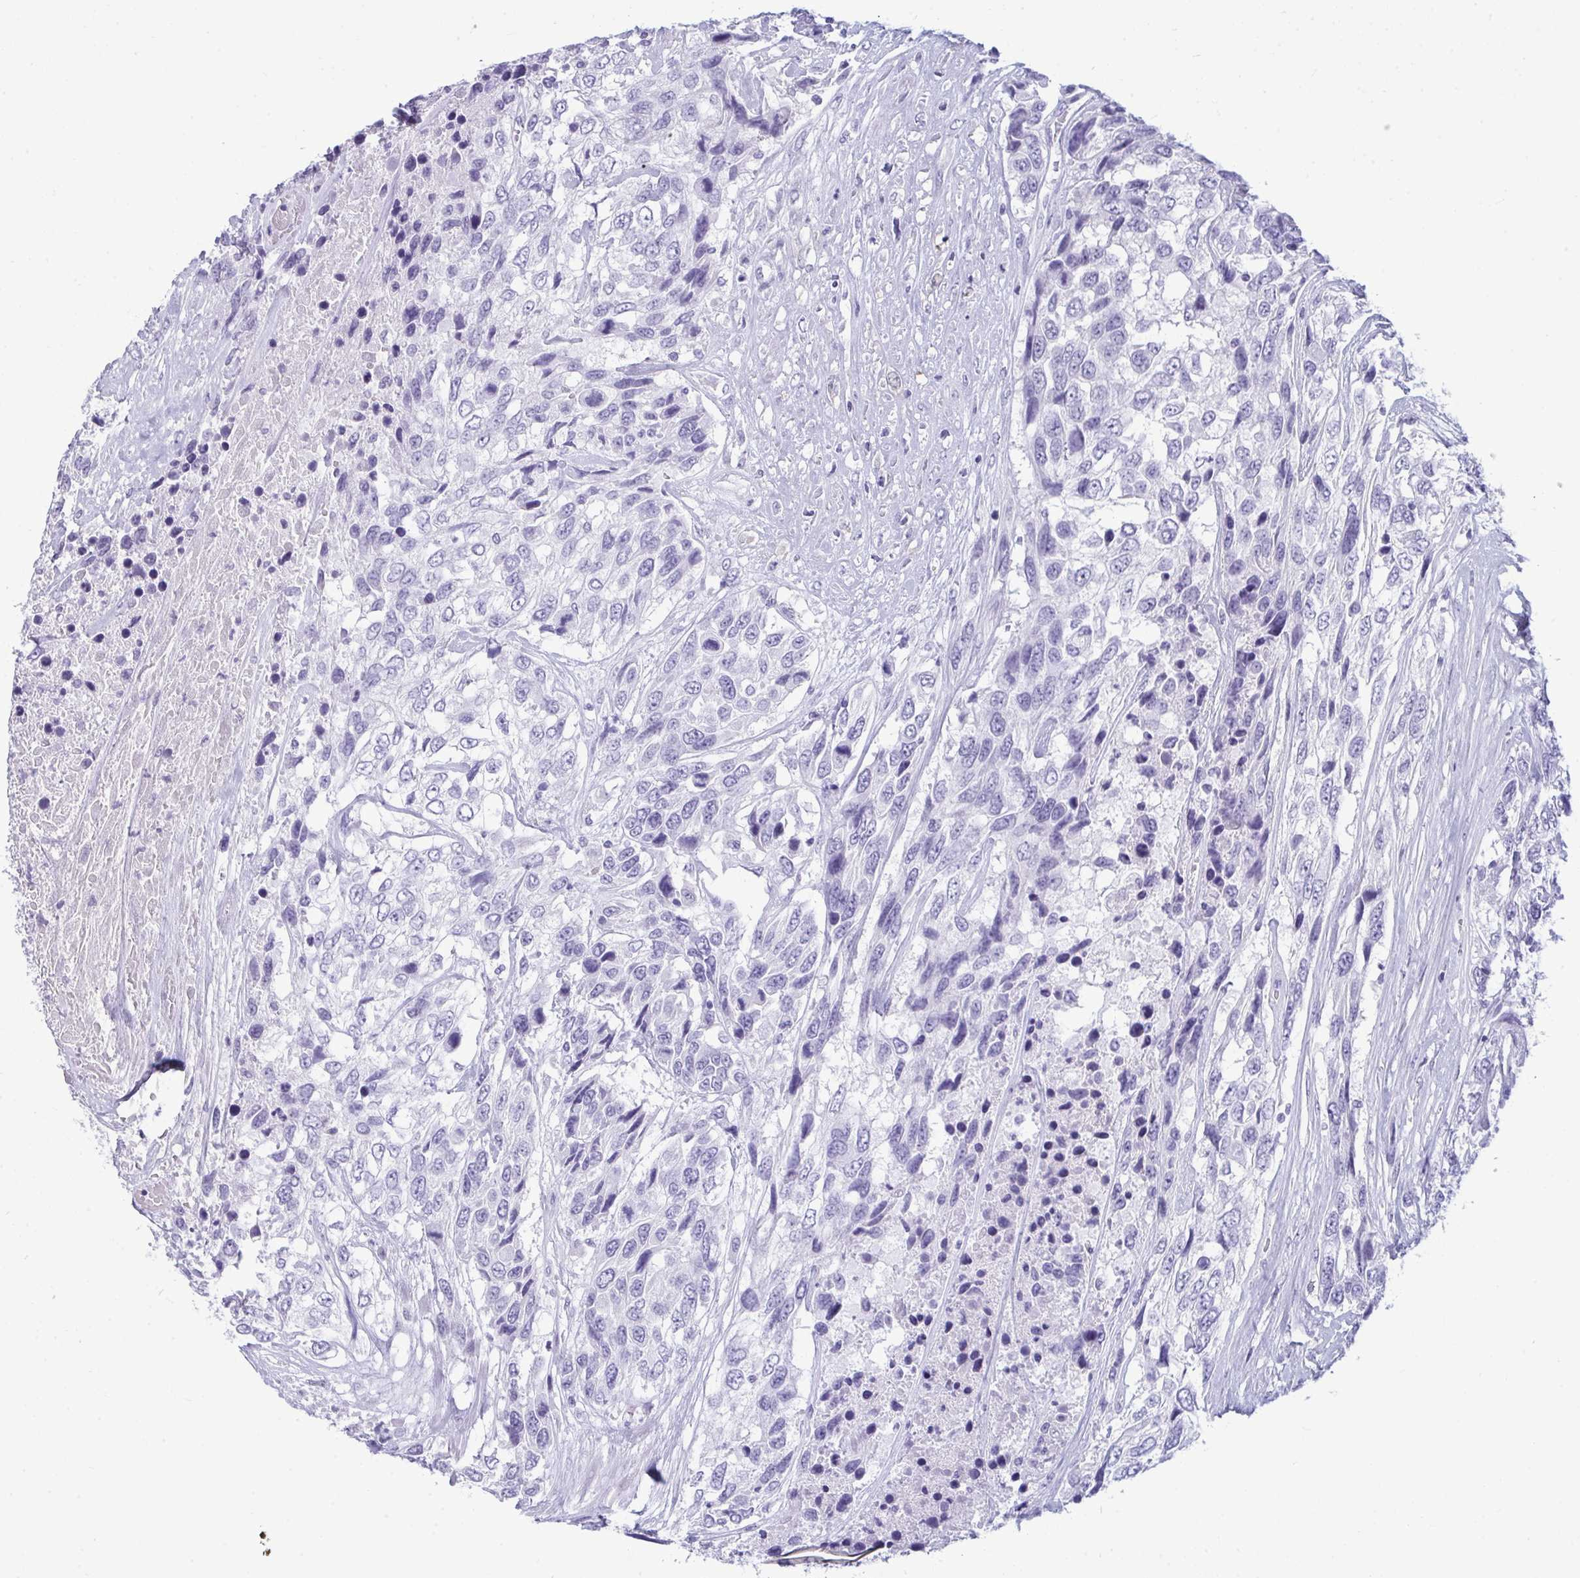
{"staining": {"intensity": "negative", "quantity": "none", "location": "none"}, "tissue": "urothelial cancer", "cell_type": "Tumor cells", "image_type": "cancer", "snomed": [{"axis": "morphology", "description": "Urothelial carcinoma, High grade"}, {"axis": "topography", "description": "Urinary bladder"}], "caption": "Immunohistochemistry (IHC) of human urothelial carcinoma (high-grade) shows no positivity in tumor cells.", "gene": "ANKRD60", "patient": {"sex": "female", "age": 70}}